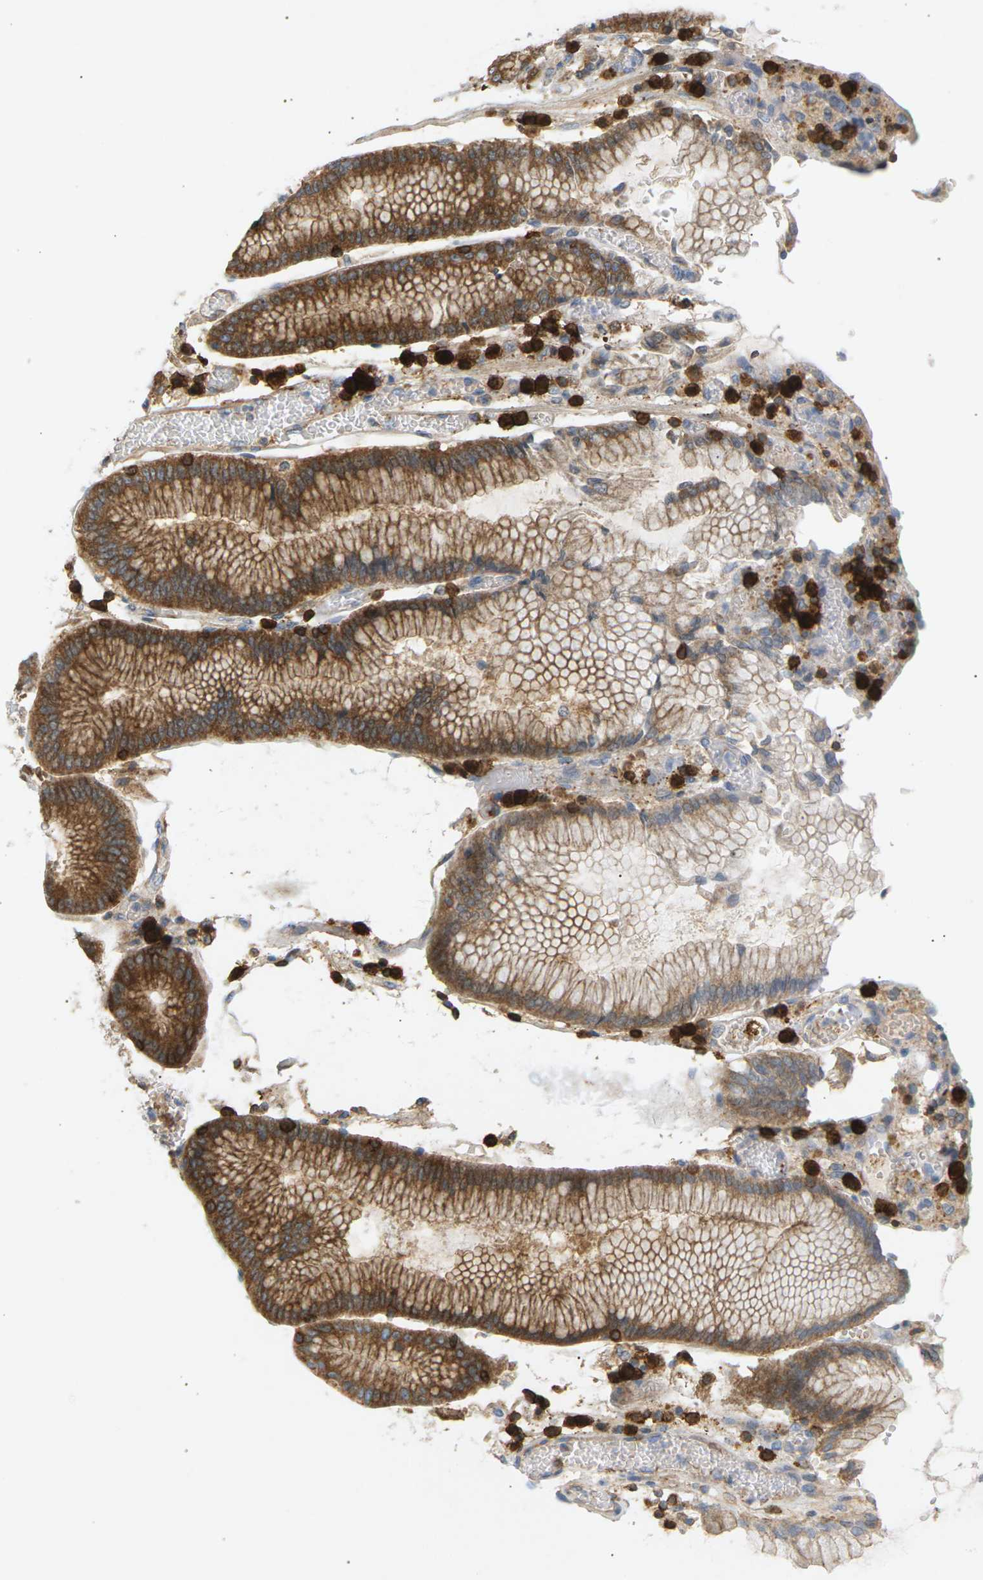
{"staining": {"intensity": "moderate", "quantity": ">75%", "location": "cytoplasmic/membranous"}, "tissue": "stomach cancer", "cell_type": "Tumor cells", "image_type": "cancer", "snomed": [{"axis": "morphology", "description": "Normal tissue, NOS"}, {"axis": "morphology", "description": "Adenocarcinoma, NOS"}, {"axis": "topography", "description": "Stomach"}], "caption": "Immunohistochemistry (IHC) (DAB (3,3'-diaminobenzidine)) staining of stomach cancer (adenocarcinoma) shows moderate cytoplasmic/membranous protein staining in approximately >75% of tumor cells.", "gene": "LIME1", "patient": {"sex": "male", "age": 48}}